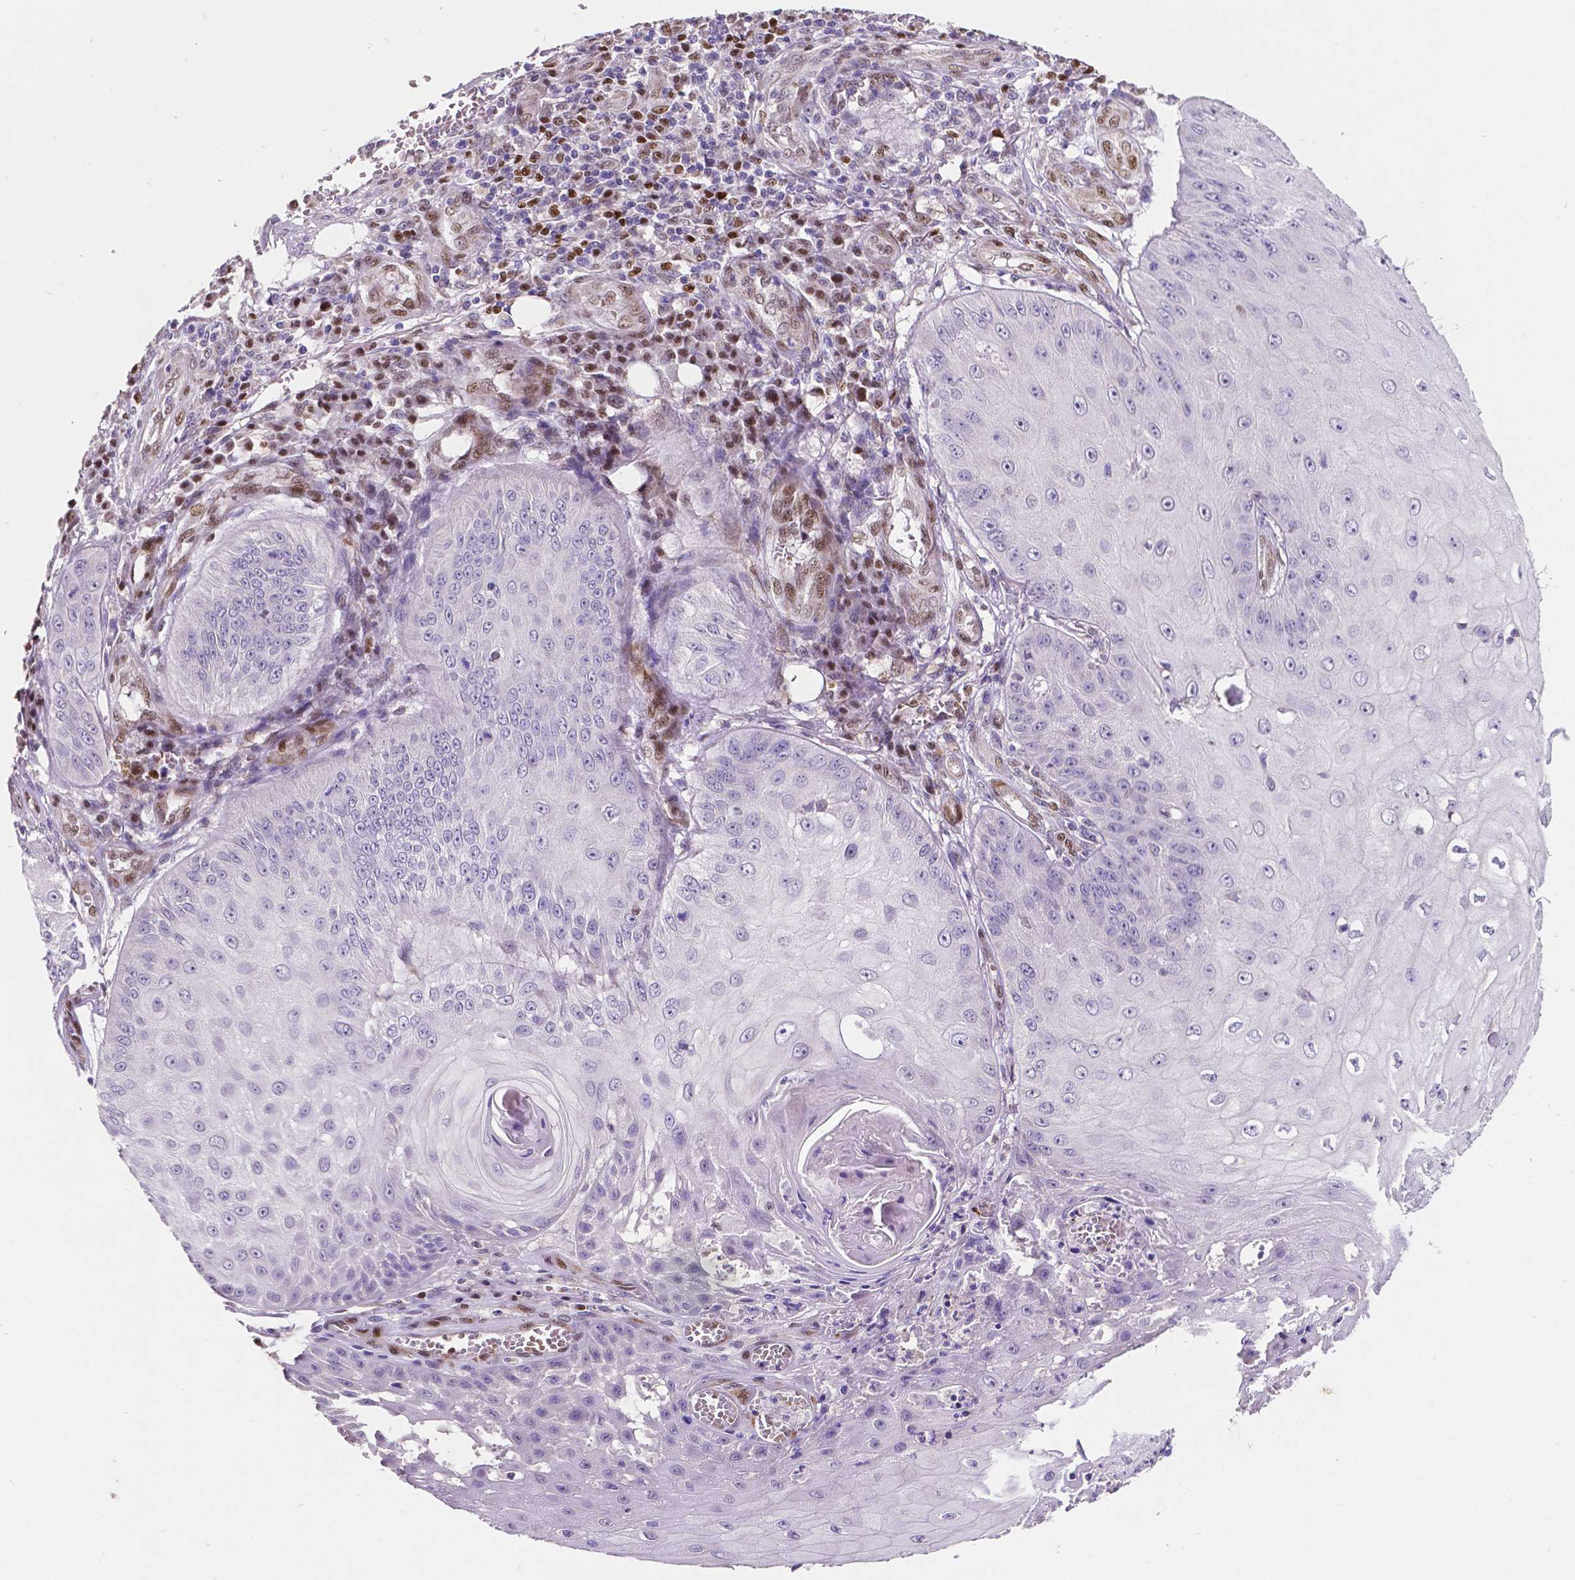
{"staining": {"intensity": "negative", "quantity": "none", "location": "none"}, "tissue": "skin cancer", "cell_type": "Tumor cells", "image_type": "cancer", "snomed": [{"axis": "morphology", "description": "Squamous cell carcinoma, NOS"}, {"axis": "topography", "description": "Skin"}], "caption": "Immunohistochemistry (IHC) micrograph of neoplastic tissue: skin cancer stained with DAB (3,3'-diaminobenzidine) exhibits no significant protein expression in tumor cells.", "gene": "MEF2C", "patient": {"sex": "male", "age": 70}}